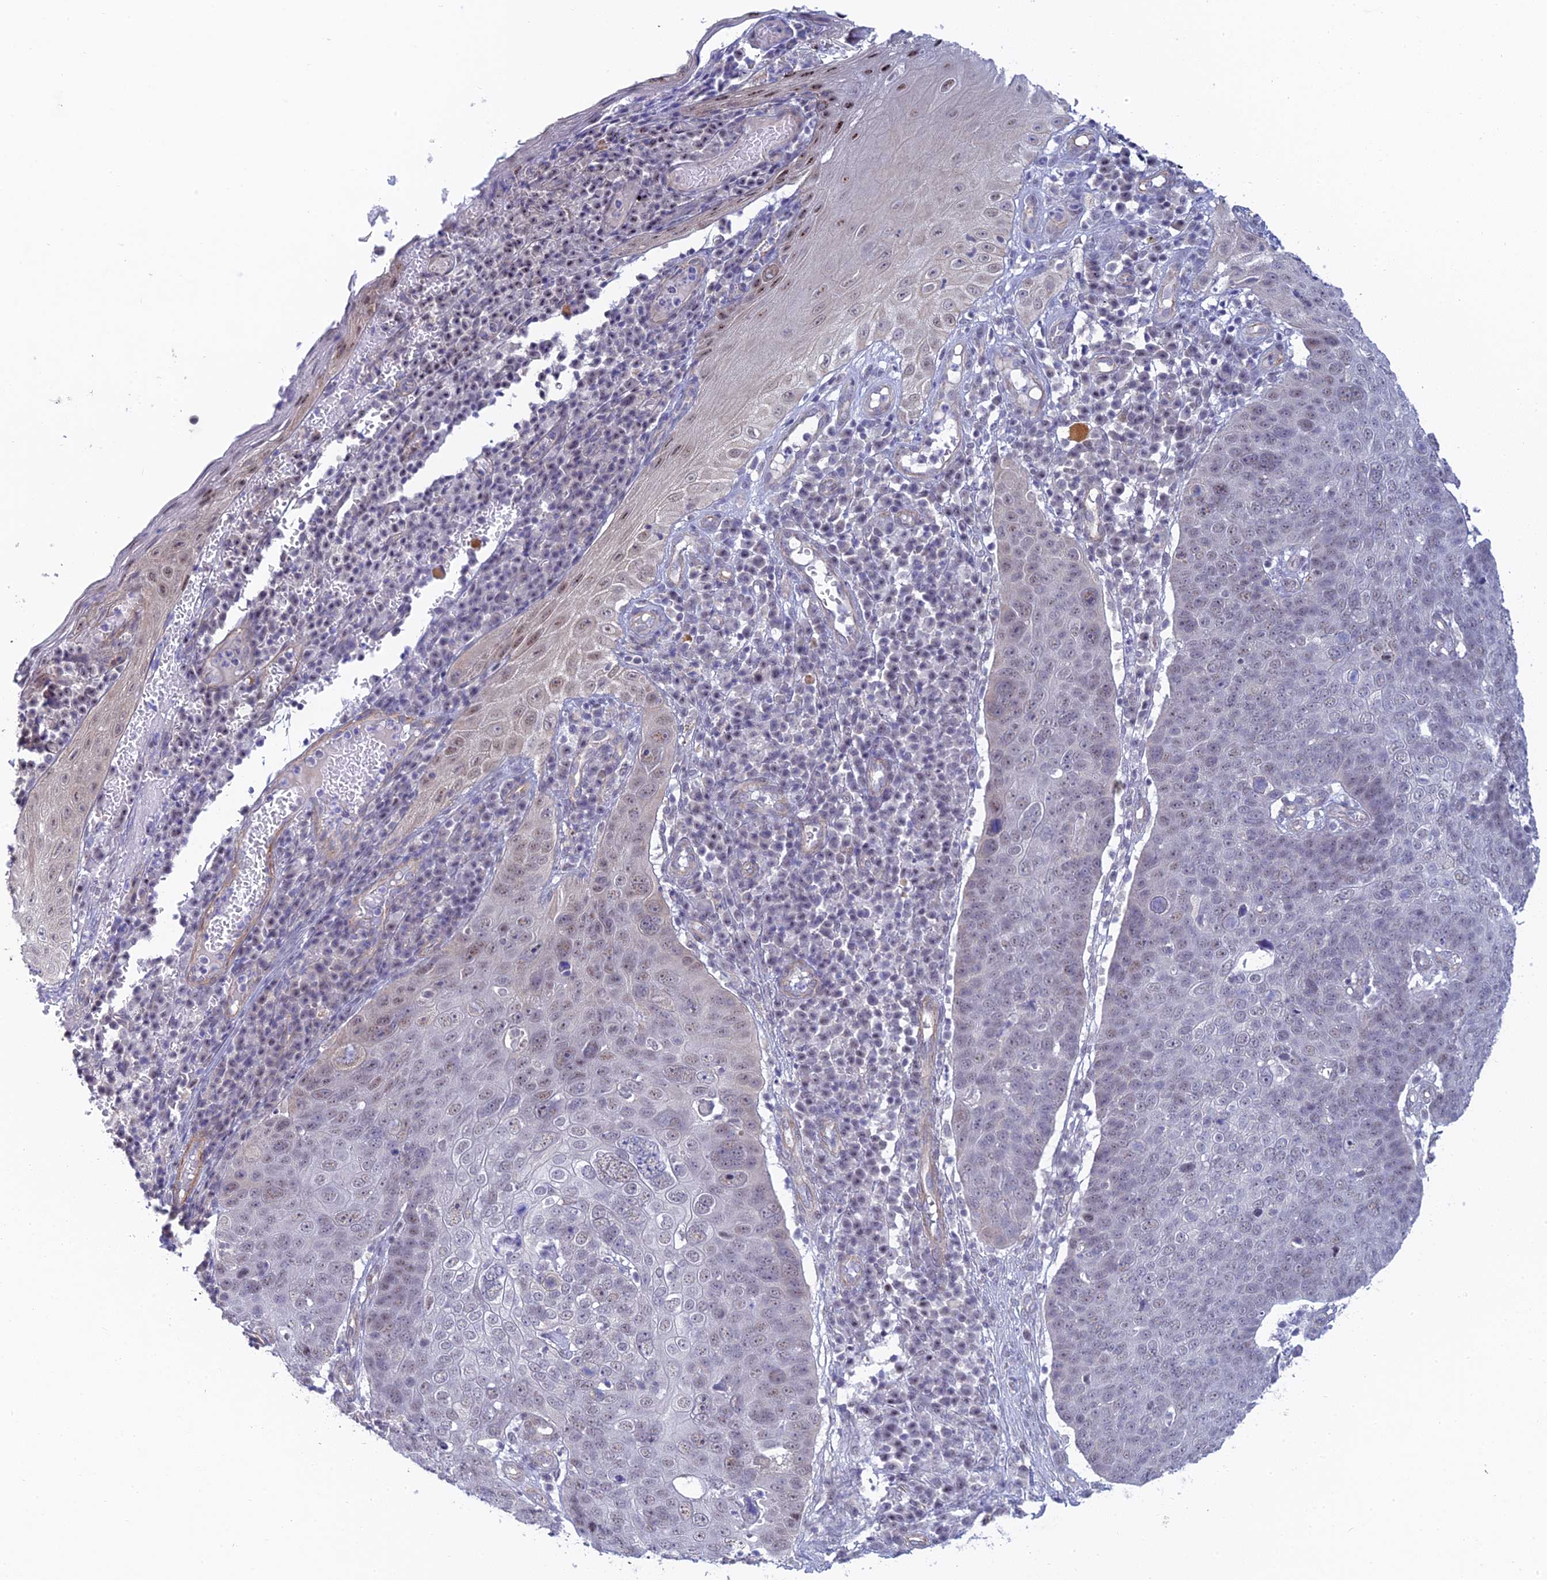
{"staining": {"intensity": "weak", "quantity": "<25%", "location": "nuclear"}, "tissue": "skin cancer", "cell_type": "Tumor cells", "image_type": "cancer", "snomed": [{"axis": "morphology", "description": "Squamous cell carcinoma, NOS"}, {"axis": "topography", "description": "Skin"}], "caption": "This is an immunohistochemistry (IHC) micrograph of human skin cancer (squamous cell carcinoma). There is no expression in tumor cells.", "gene": "CFAP92", "patient": {"sex": "male", "age": 71}}